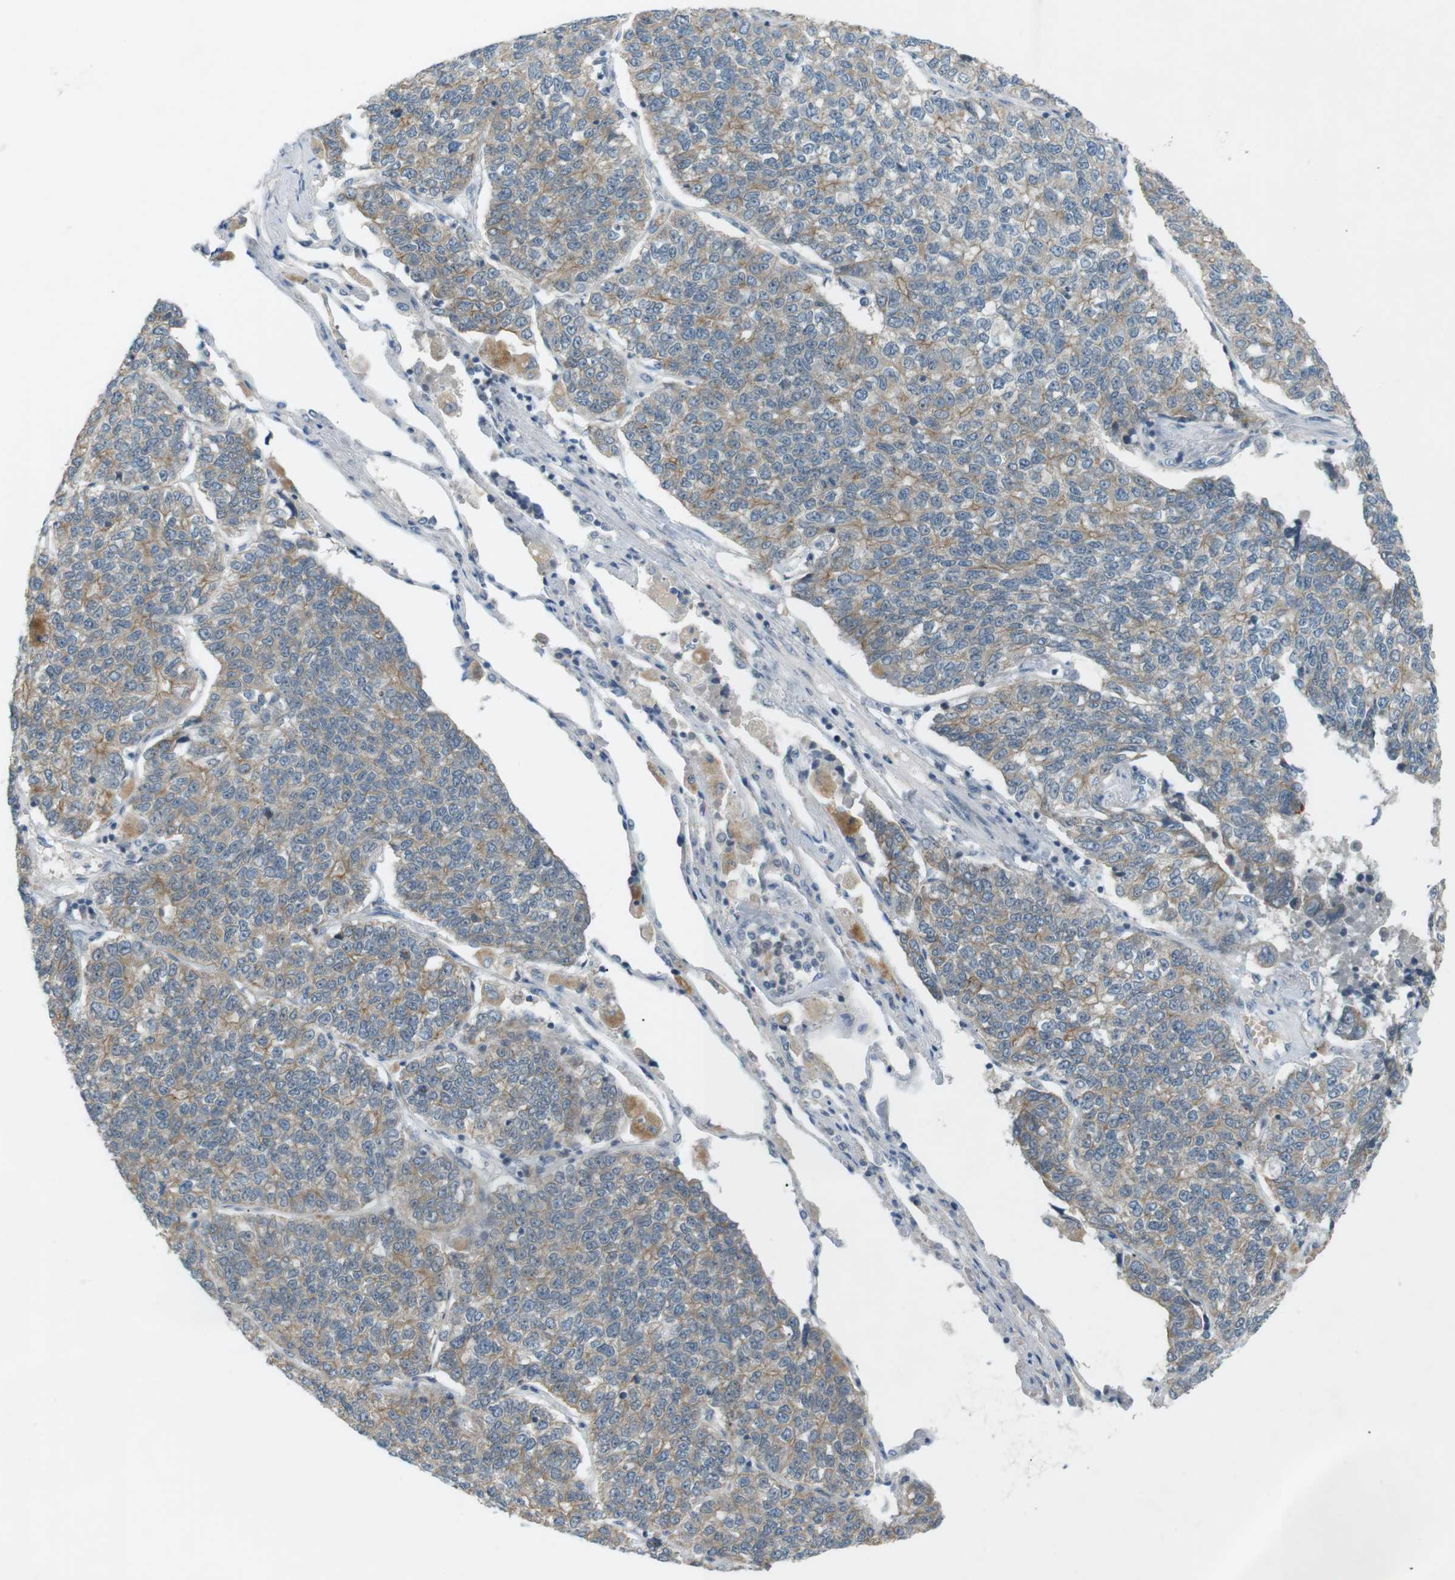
{"staining": {"intensity": "weak", "quantity": "25%-75%", "location": "cytoplasmic/membranous"}, "tissue": "lung cancer", "cell_type": "Tumor cells", "image_type": "cancer", "snomed": [{"axis": "morphology", "description": "Adenocarcinoma, NOS"}, {"axis": "topography", "description": "Lung"}], "caption": "Human lung cancer stained with a brown dye exhibits weak cytoplasmic/membranous positive expression in about 25%-75% of tumor cells.", "gene": "RTN3", "patient": {"sex": "male", "age": 49}}